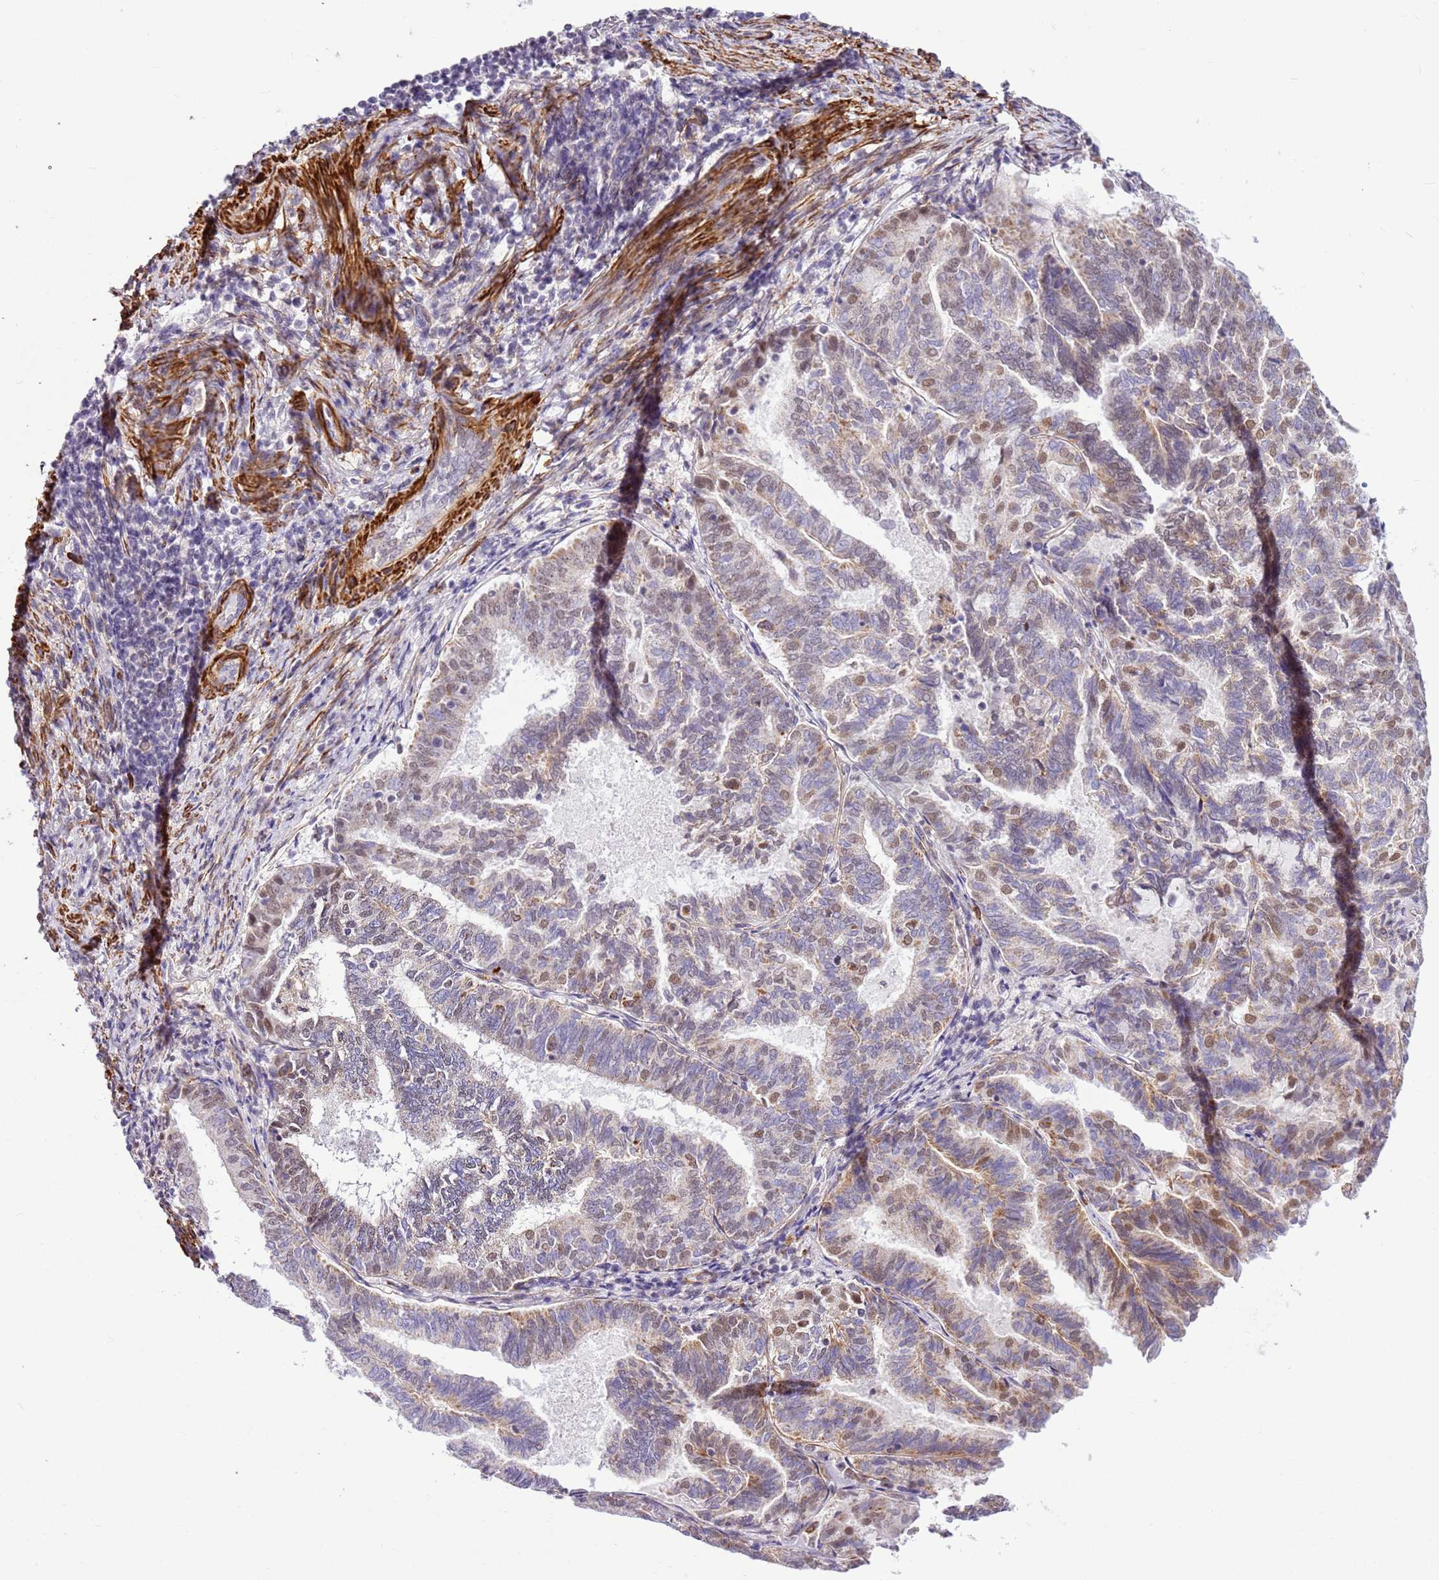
{"staining": {"intensity": "weak", "quantity": "25%-75%", "location": "cytoplasmic/membranous,nuclear"}, "tissue": "endometrial cancer", "cell_type": "Tumor cells", "image_type": "cancer", "snomed": [{"axis": "morphology", "description": "Adenocarcinoma, NOS"}, {"axis": "topography", "description": "Endometrium"}], "caption": "Weak cytoplasmic/membranous and nuclear expression is present in about 25%-75% of tumor cells in endometrial cancer (adenocarcinoma). The staining was performed using DAB (3,3'-diaminobenzidine), with brown indicating positive protein expression. Nuclei are stained blue with hematoxylin.", "gene": "SMIM4", "patient": {"sex": "female", "age": 80}}